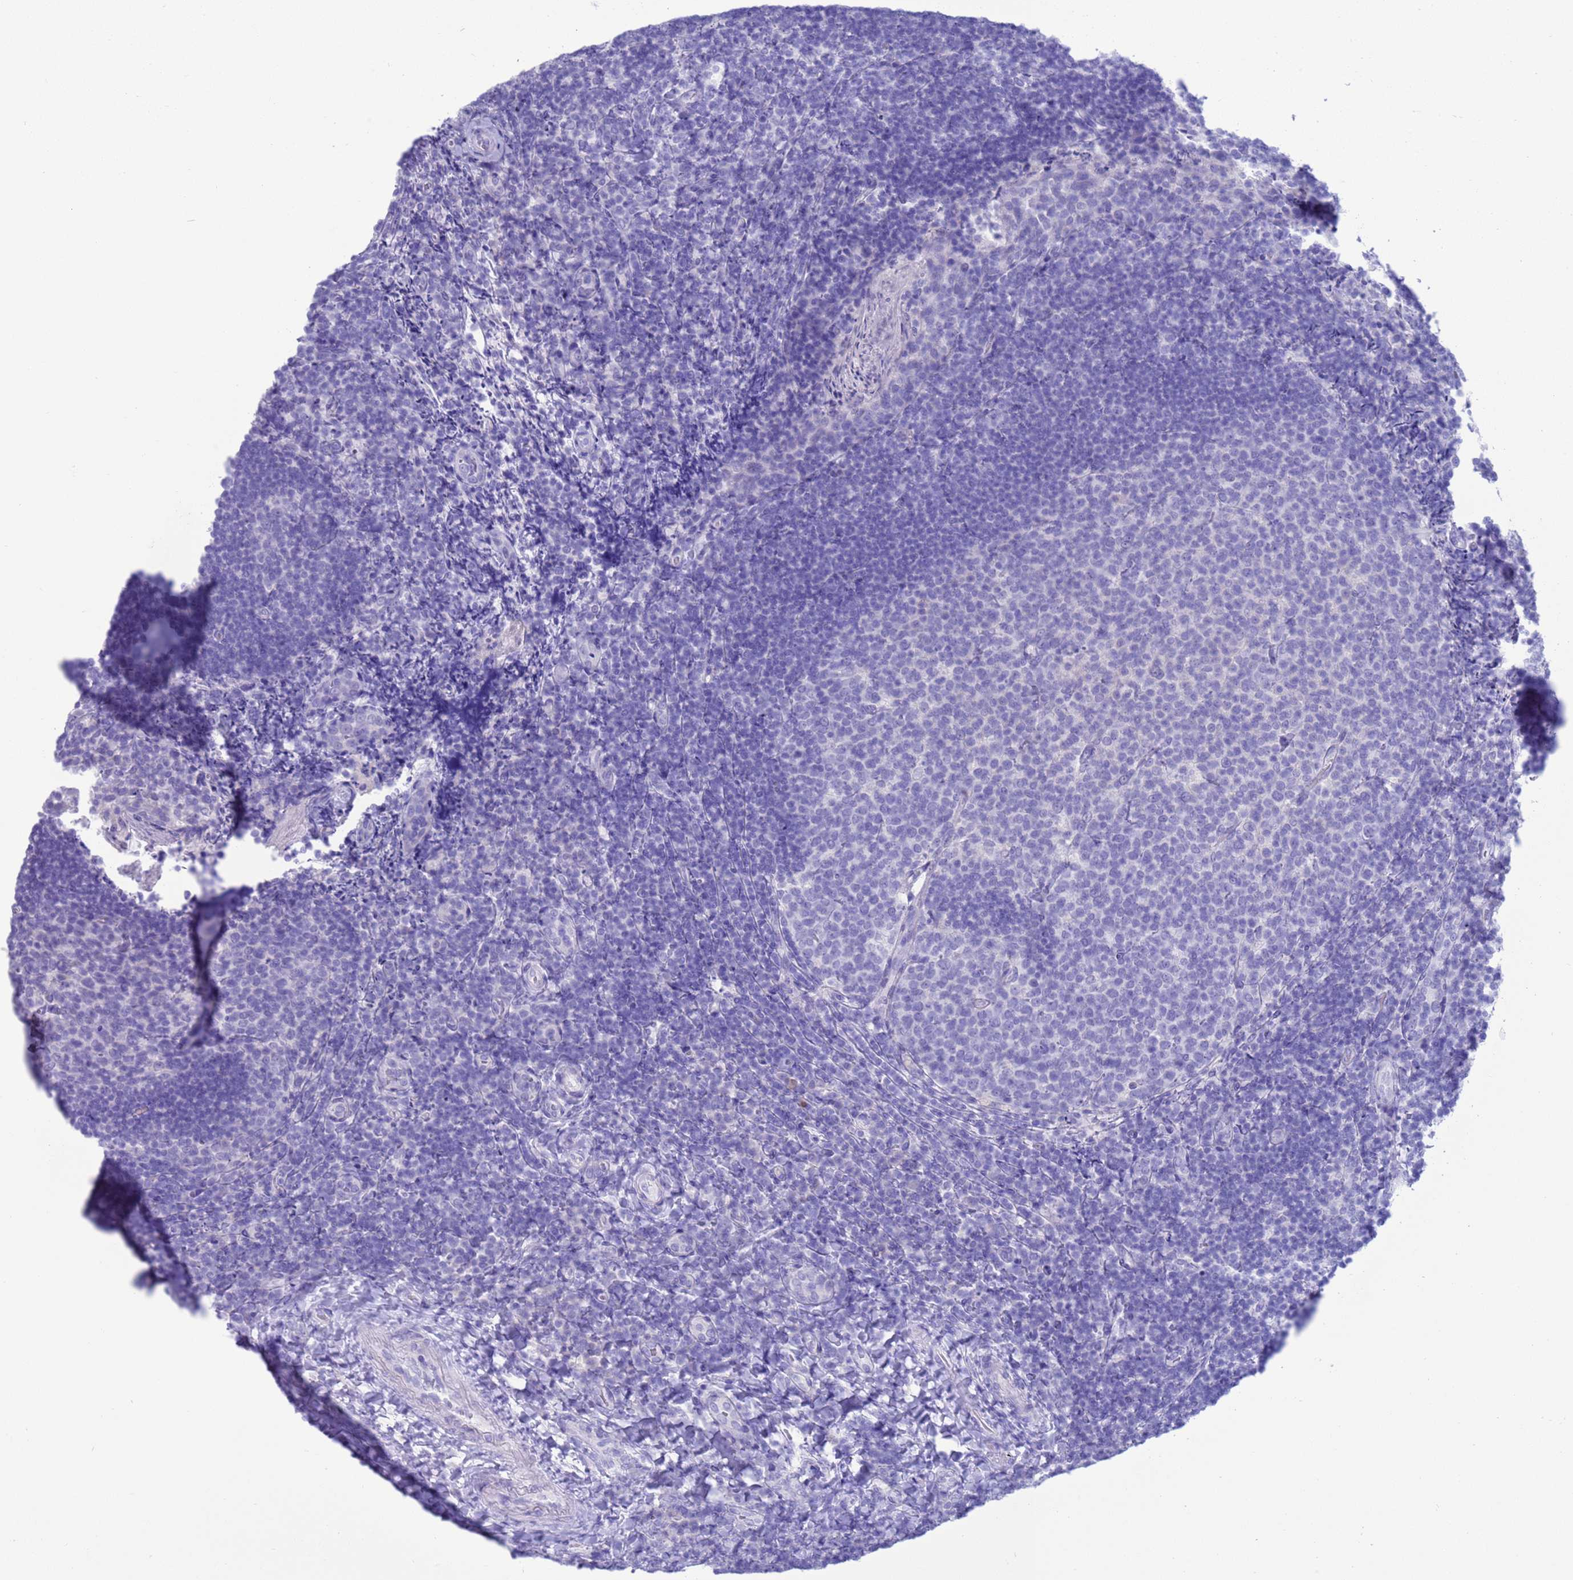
{"staining": {"intensity": "negative", "quantity": "none", "location": "none"}, "tissue": "tonsil", "cell_type": "Germinal center cells", "image_type": "normal", "snomed": [{"axis": "morphology", "description": "Normal tissue, NOS"}, {"axis": "topography", "description": "Tonsil"}], "caption": "High power microscopy photomicrograph of an immunohistochemistry (IHC) image of benign tonsil, revealing no significant expression in germinal center cells.", "gene": "GSTM1", "patient": {"sex": "female", "age": 10}}